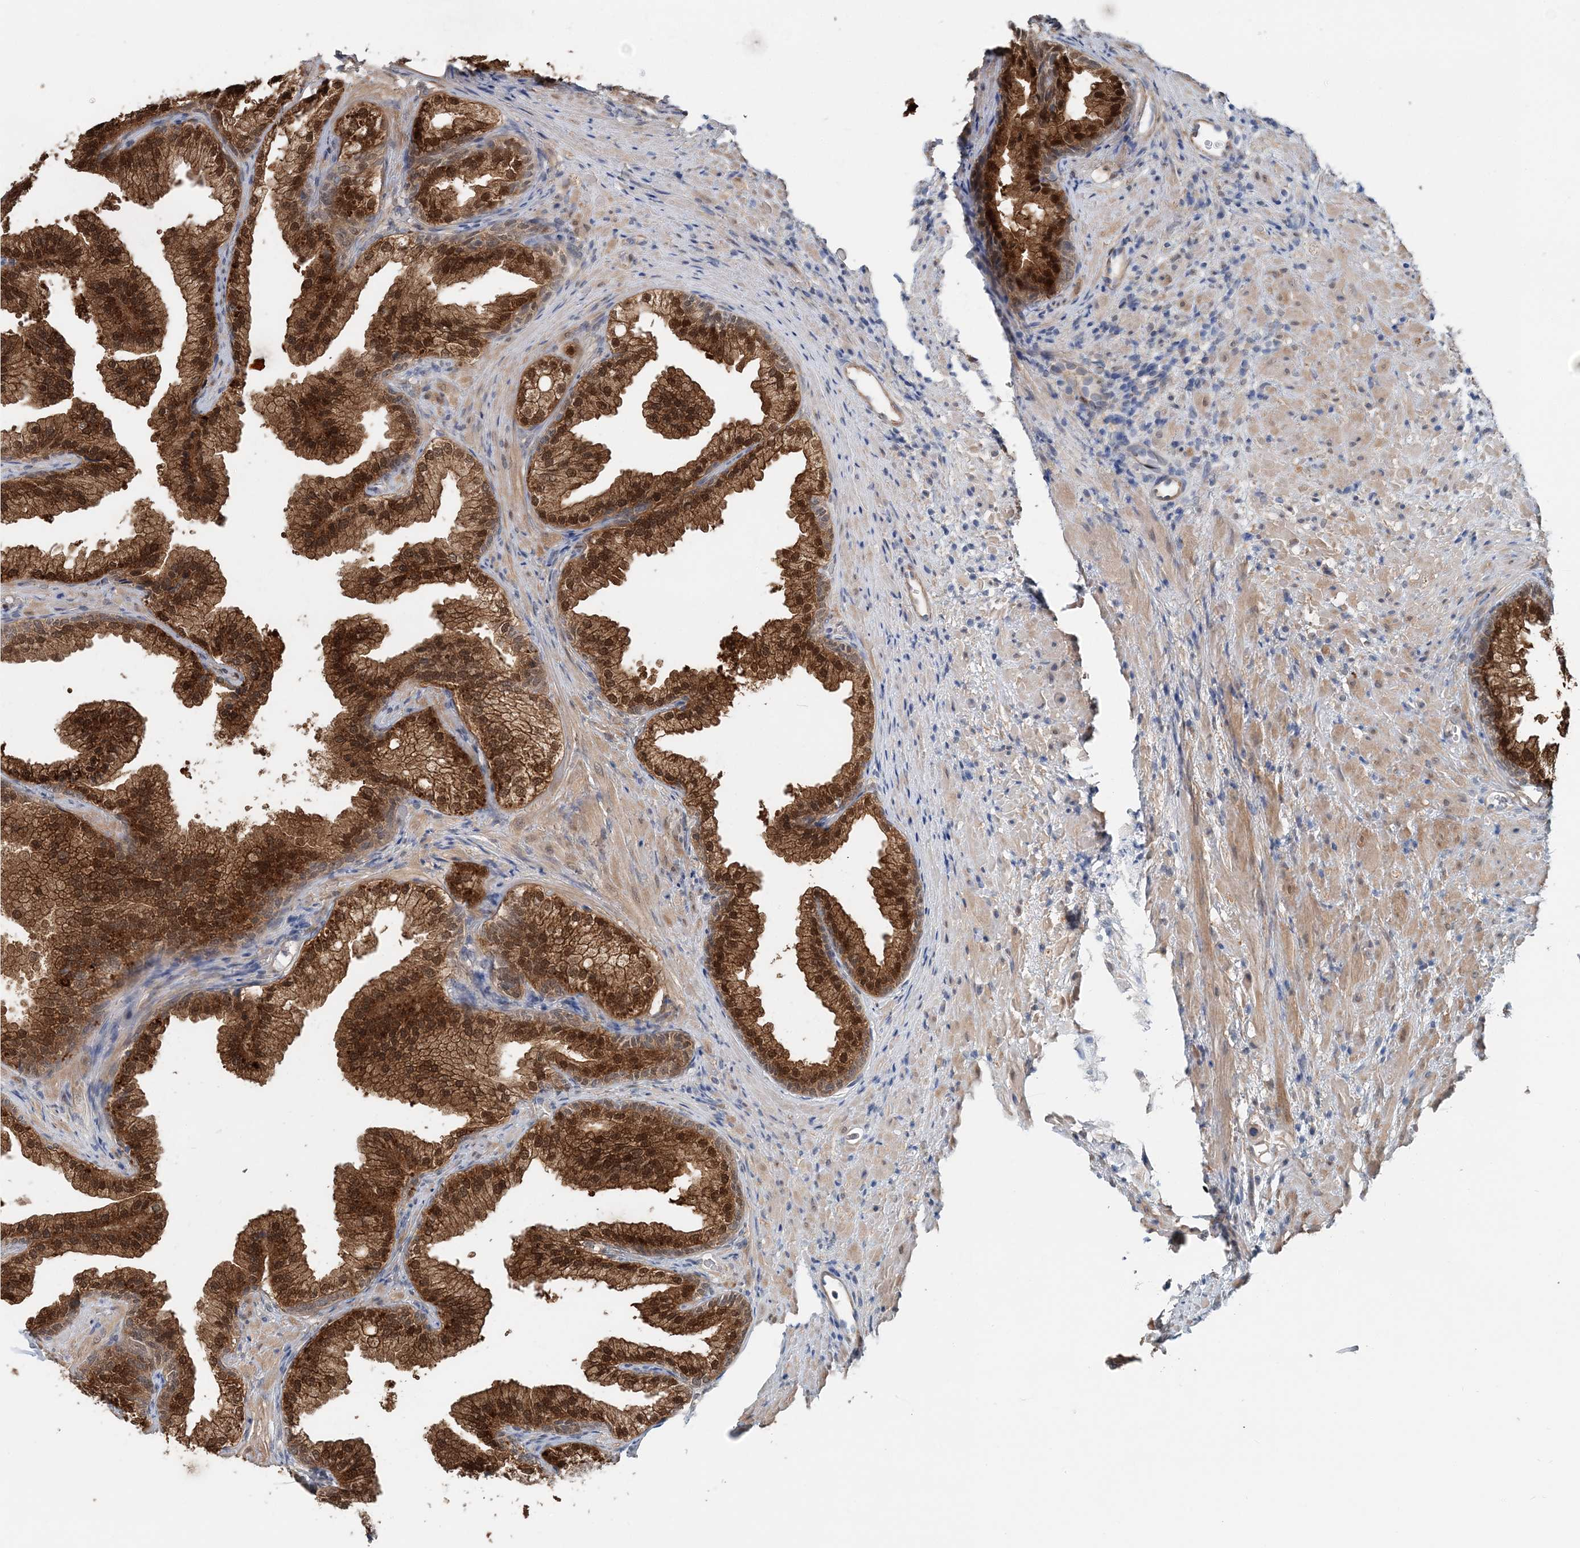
{"staining": {"intensity": "strong", "quantity": ">75%", "location": "cytoplasmic/membranous,nuclear"}, "tissue": "prostate", "cell_type": "Glandular cells", "image_type": "normal", "snomed": [{"axis": "morphology", "description": "Normal tissue, NOS"}, {"axis": "topography", "description": "Prostate"}], "caption": "Immunohistochemical staining of normal prostate displays strong cytoplasmic/membranous,nuclear protein expression in approximately >75% of glandular cells. The staining was performed using DAB (3,3'-diaminobenzidine) to visualize the protein expression in brown, while the nuclei were stained in blue with hematoxylin (Magnification: 20x).", "gene": "PFN2", "patient": {"sex": "male", "age": 76}}